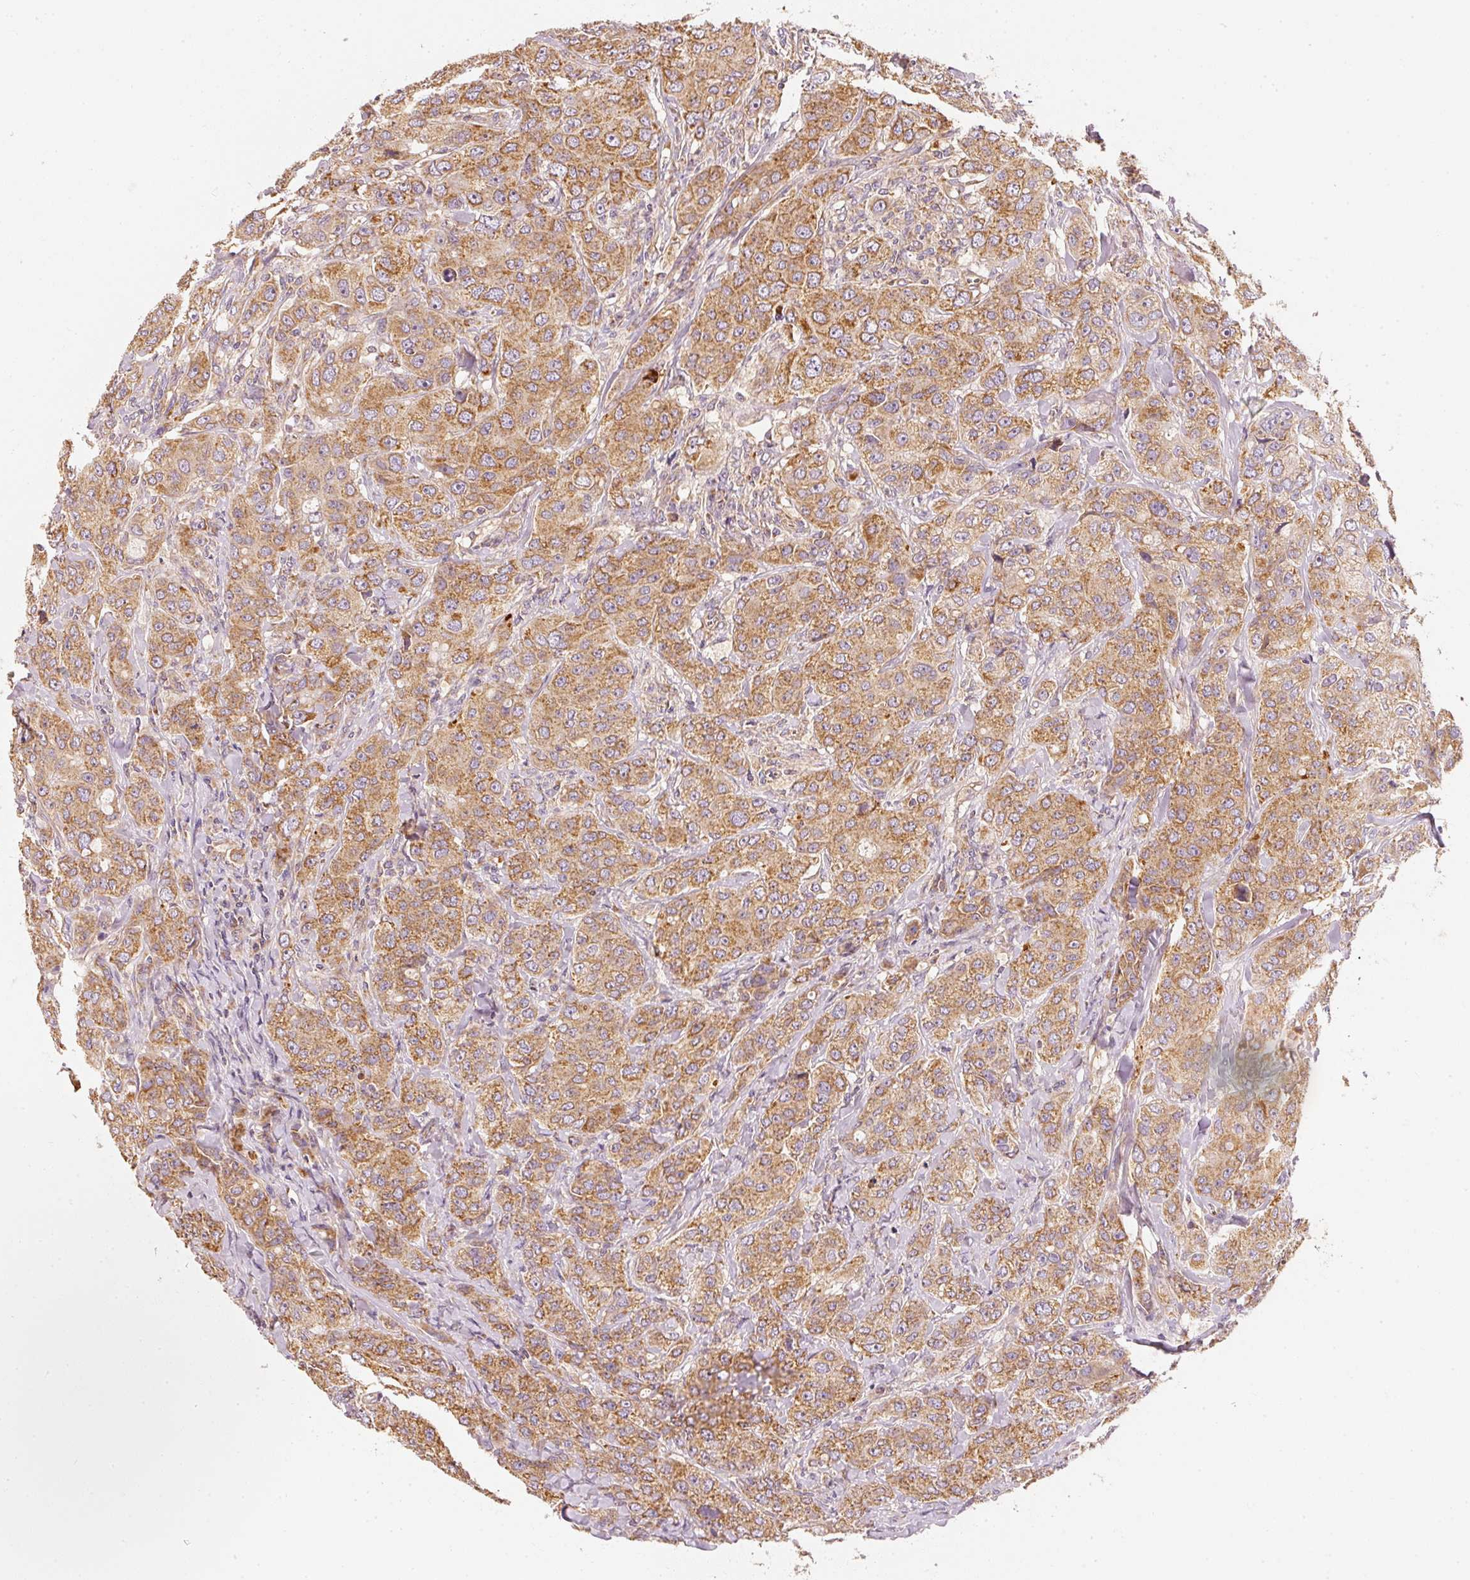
{"staining": {"intensity": "moderate", "quantity": ">75%", "location": "cytoplasmic/membranous"}, "tissue": "breast cancer", "cell_type": "Tumor cells", "image_type": "cancer", "snomed": [{"axis": "morphology", "description": "Duct carcinoma"}, {"axis": "topography", "description": "Breast"}], "caption": "The photomicrograph demonstrates a brown stain indicating the presence of a protein in the cytoplasmic/membranous of tumor cells in breast intraductal carcinoma.", "gene": "TOMM40", "patient": {"sex": "female", "age": 43}}